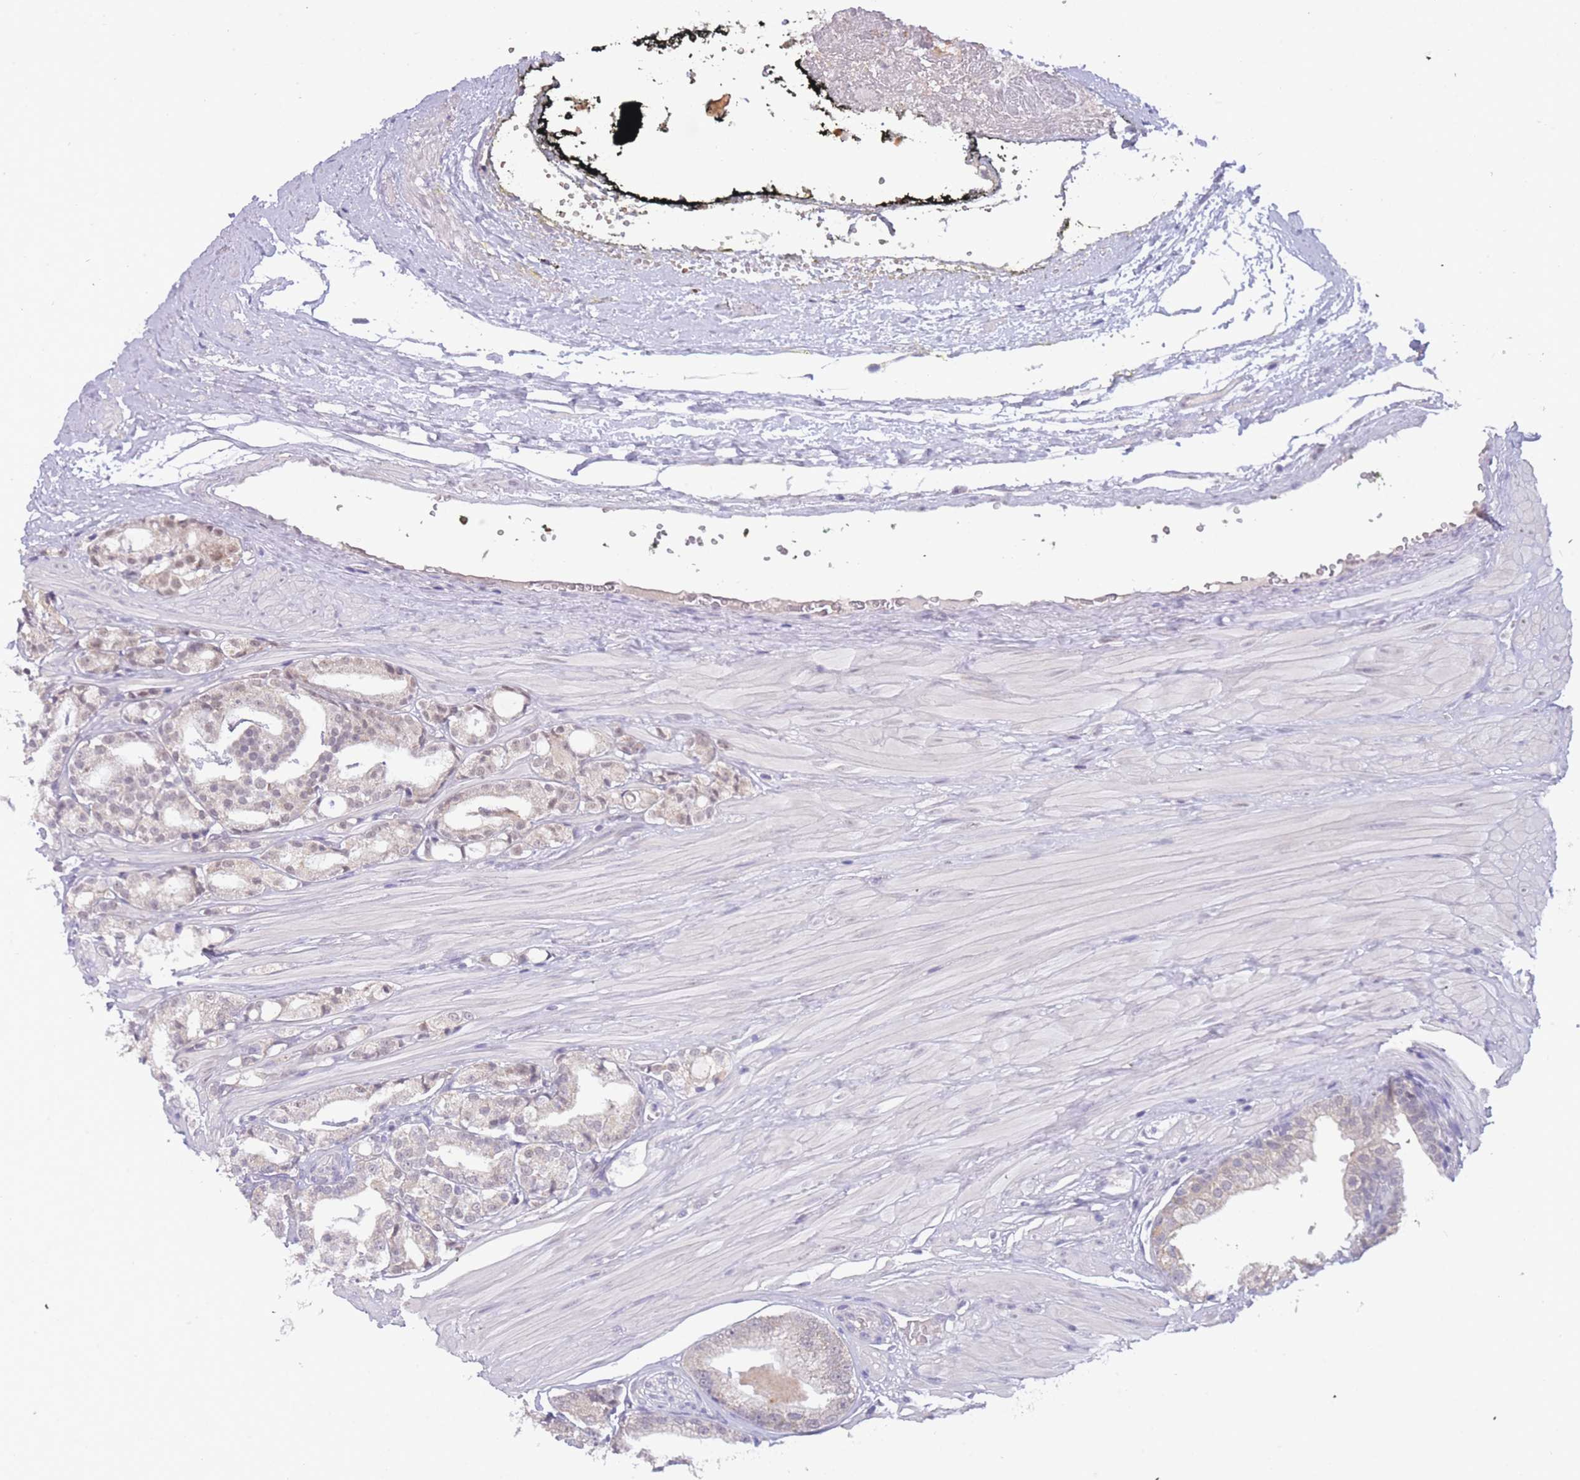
{"staining": {"intensity": "weak", "quantity": "<25%", "location": "cytoplasmic/membranous,nuclear"}, "tissue": "prostate cancer", "cell_type": "Tumor cells", "image_type": "cancer", "snomed": [{"axis": "morphology", "description": "Adenocarcinoma, High grade"}, {"axis": "topography", "description": "Prostate"}], "caption": "Immunohistochemistry image of human prostate cancer (high-grade adenocarcinoma) stained for a protein (brown), which demonstrates no positivity in tumor cells.", "gene": "GOLGA6L25", "patient": {"sex": "male", "age": 71}}